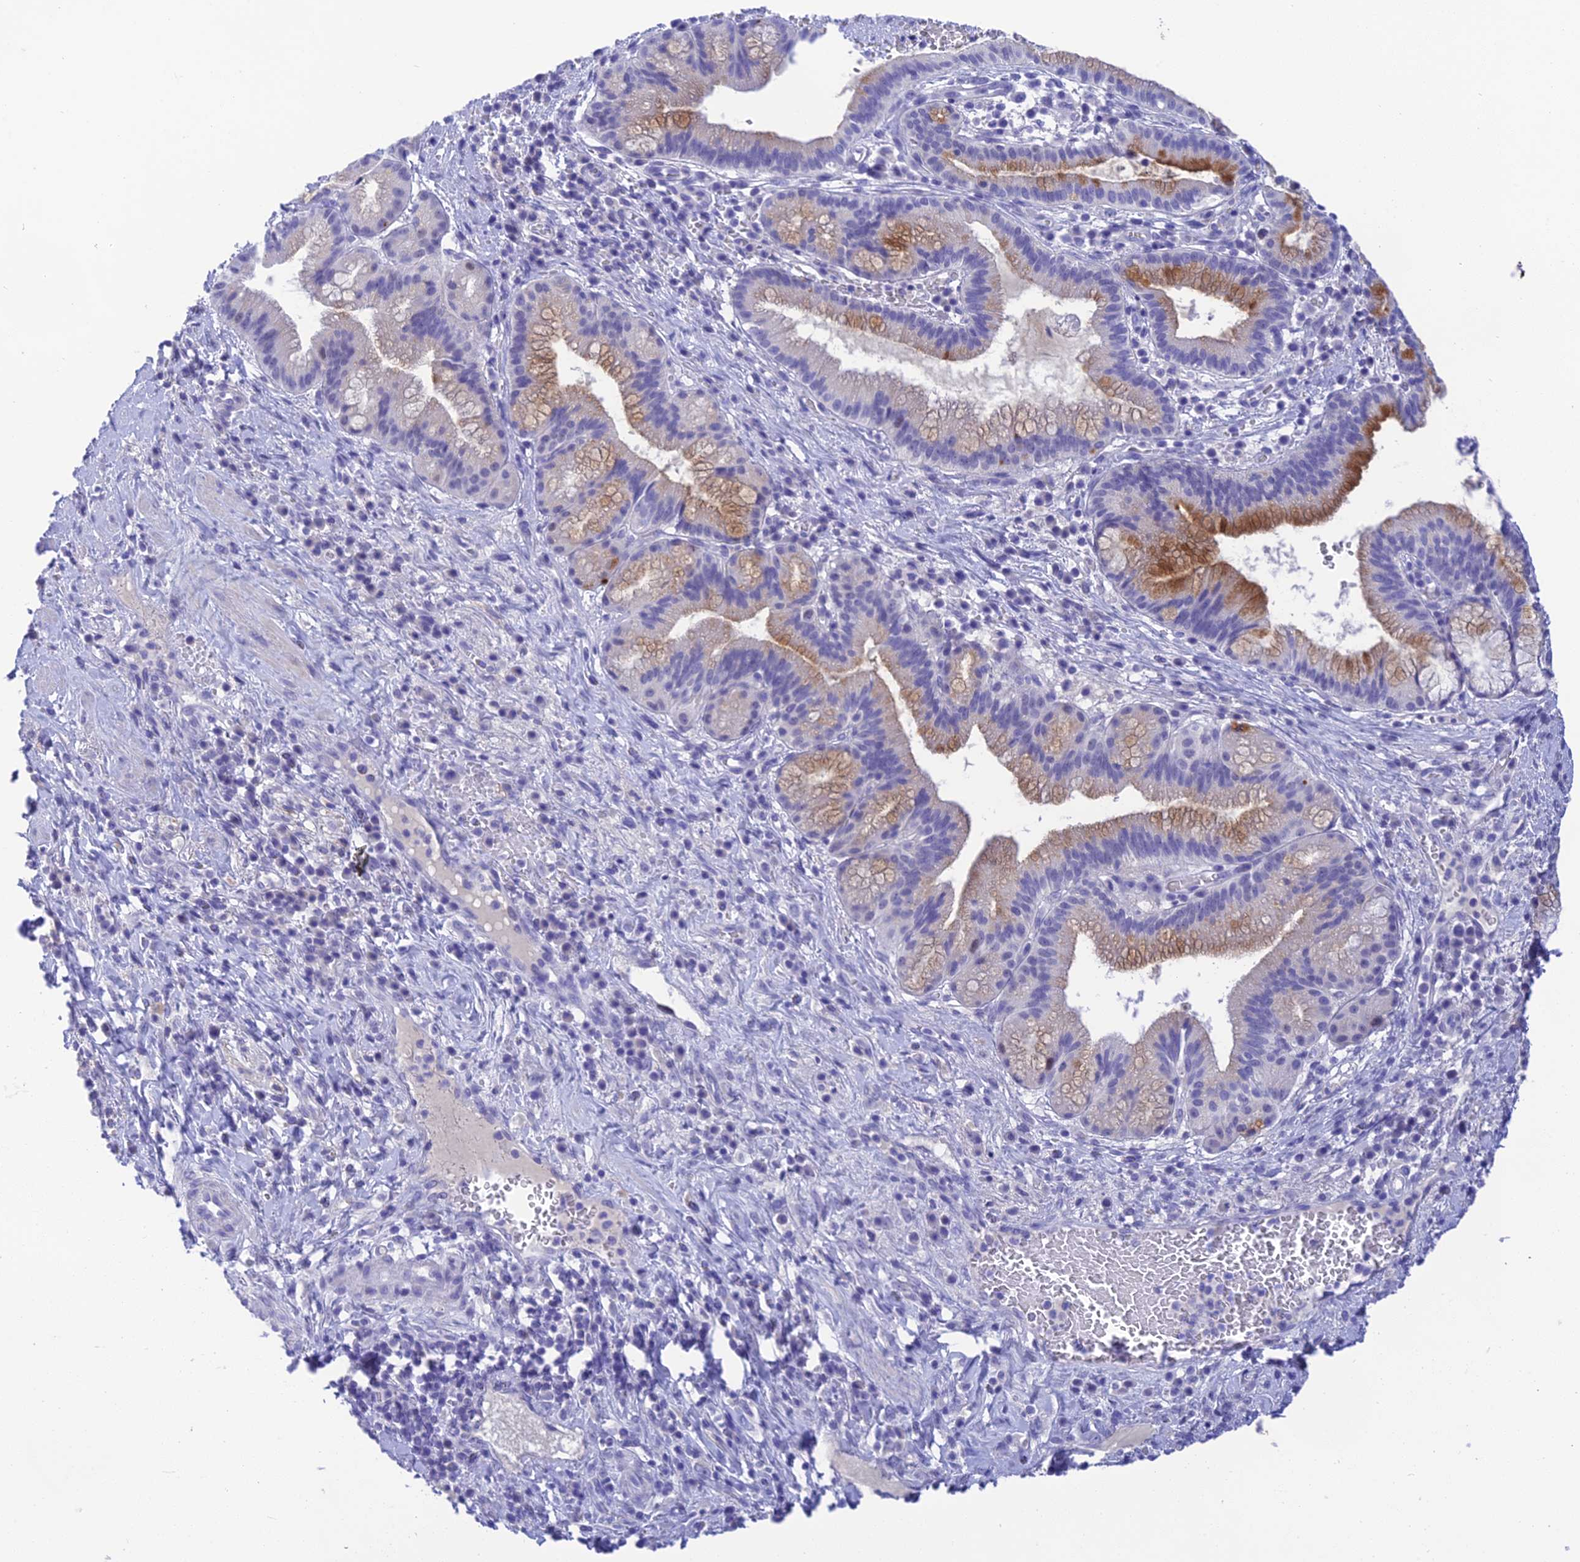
{"staining": {"intensity": "moderate", "quantity": "<25%", "location": "cytoplasmic/membranous"}, "tissue": "pancreatic cancer", "cell_type": "Tumor cells", "image_type": "cancer", "snomed": [{"axis": "morphology", "description": "Adenocarcinoma, NOS"}, {"axis": "topography", "description": "Pancreas"}], "caption": "The micrograph exhibits immunohistochemical staining of pancreatic cancer (adenocarcinoma). There is moderate cytoplasmic/membranous positivity is present in about <25% of tumor cells.", "gene": "KDELR3", "patient": {"sex": "male", "age": 72}}